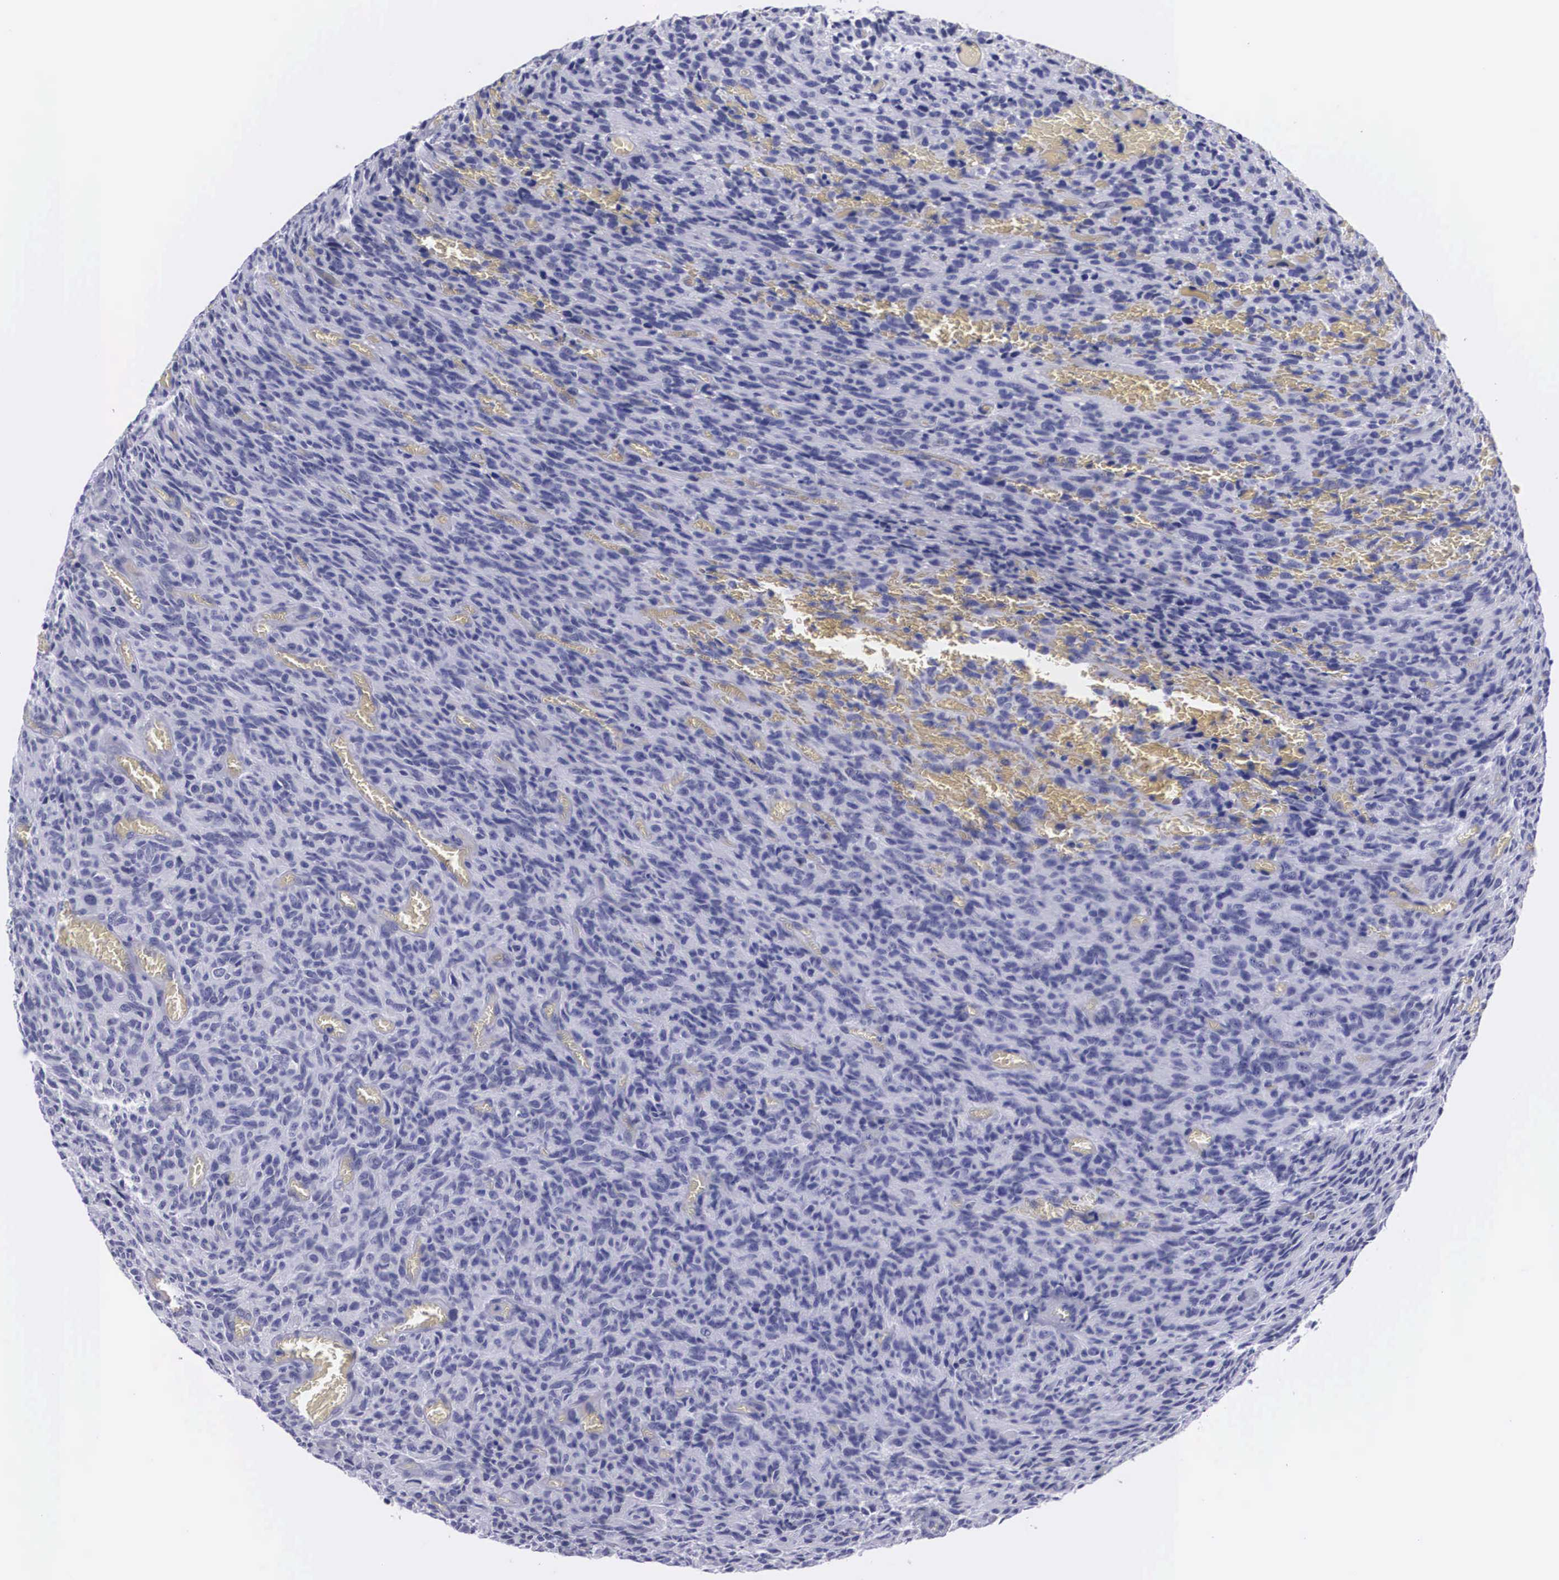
{"staining": {"intensity": "negative", "quantity": "none", "location": "none"}, "tissue": "glioma", "cell_type": "Tumor cells", "image_type": "cancer", "snomed": [{"axis": "morphology", "description": "Glioma, malignant, High grade"}, {"axis": "topography", "description": "Brain"}], "caption": "Tumor cells are negative for brown protein staining in glioma. Brightfield microscopy of IHC stained with DAB (3,3'-diaminobenzidine) (brown) and hematoxylin (blue), captured at high magnification.", "gene": "C22orf31", "patient": {"sex": "male", "age": 56}}